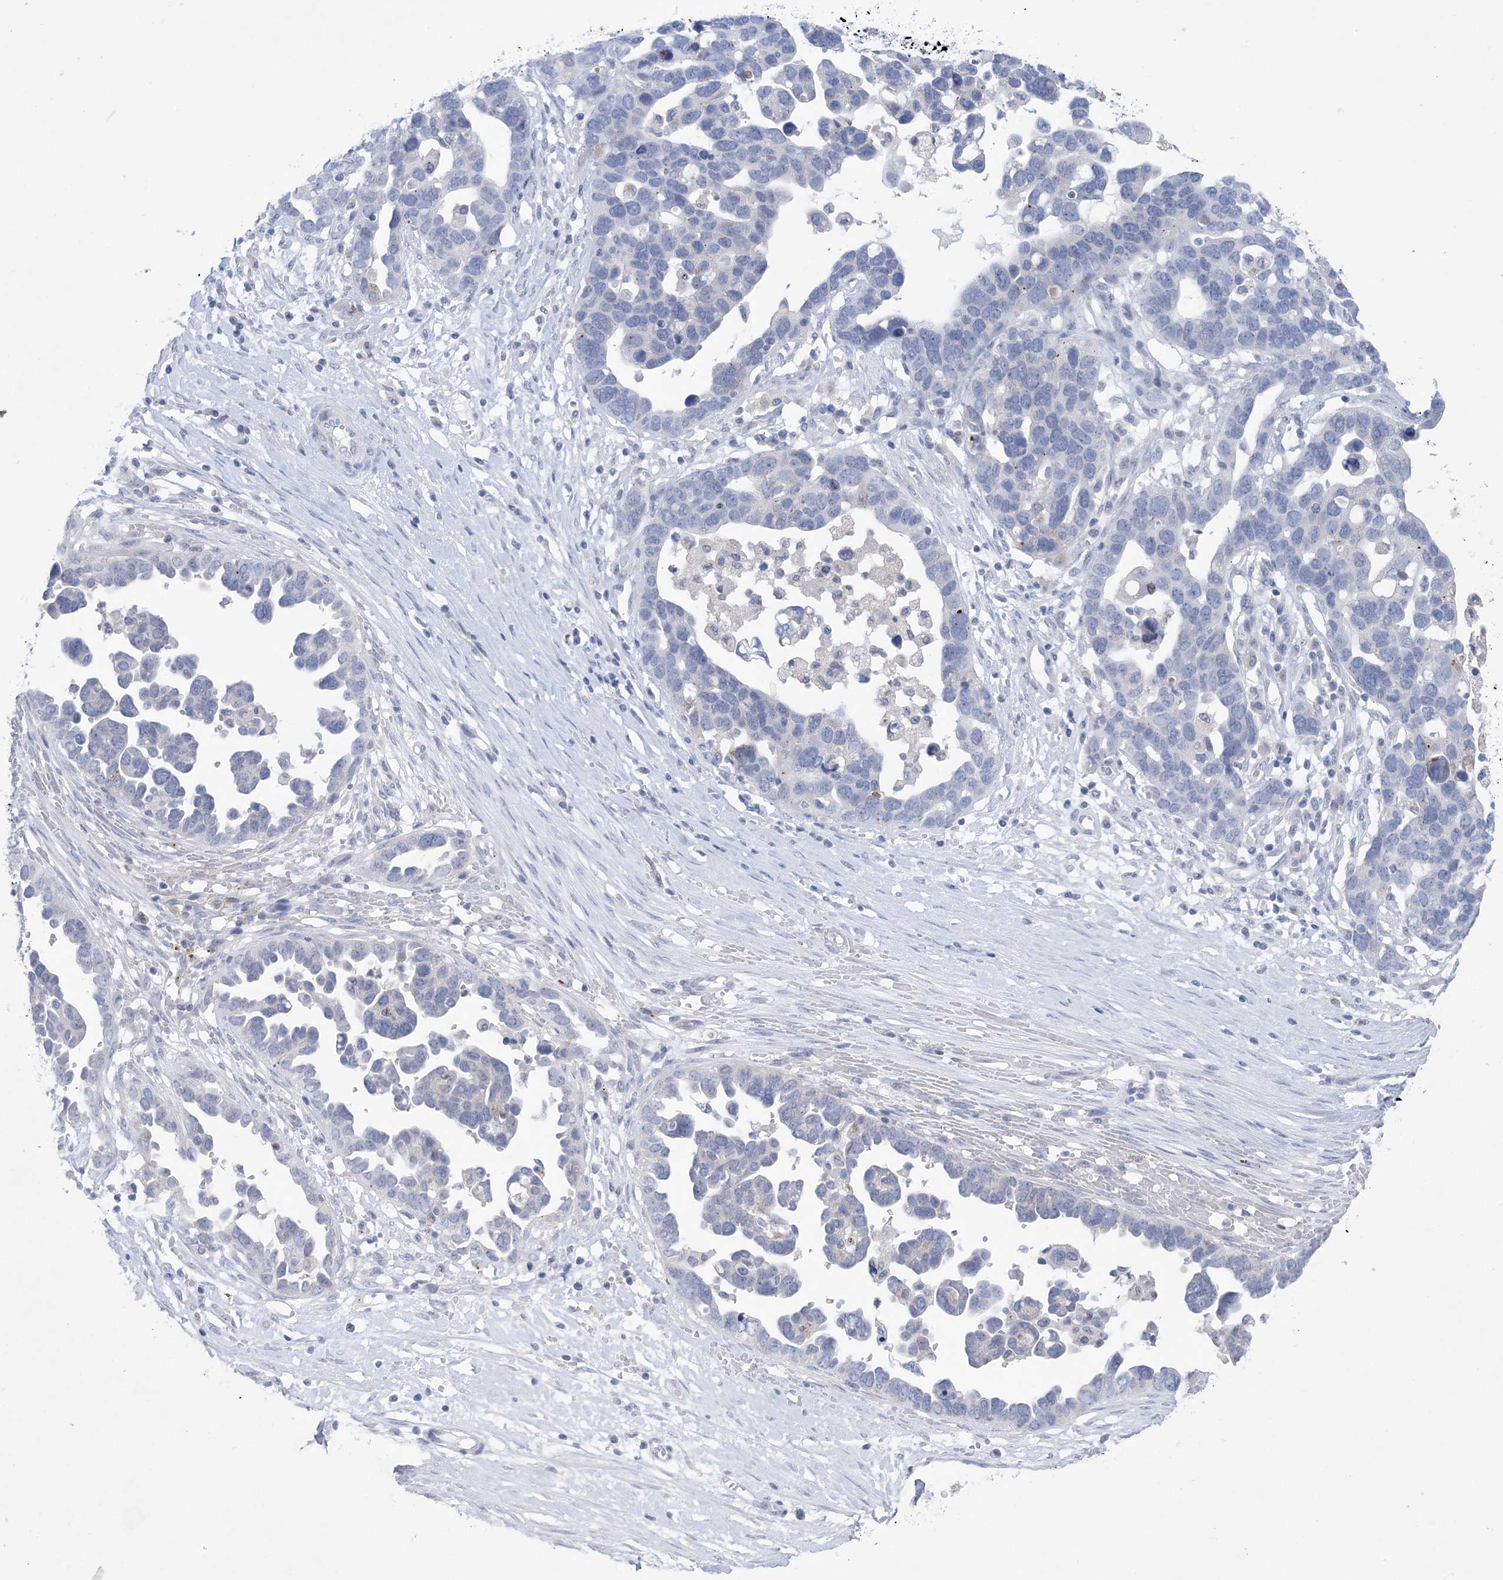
{"staining": {"intensity": "negative", "quantity": "none", "location": "none"}, "tissue": "ovarian cancer", "cell_type": "Tumor cells", "image_type": "cancer", "snomed": [{"axis": "morphology", "description": "Cystadenocarcinoma, serous, NOS"}, {"axis": "topography", "description": "Ovary"}], "caption": "Tumor cells are negative for protein expression in human ovarian serous cystadenocarcinoma. (Stains: DAB (3,3'-diaminobenzidine) IHC with hematoxylin counter stain, Microscopy: brightfield microscopy at high magnification).", "gene": "GABRG1", "patient": {"sex": "female", "age": 54}}